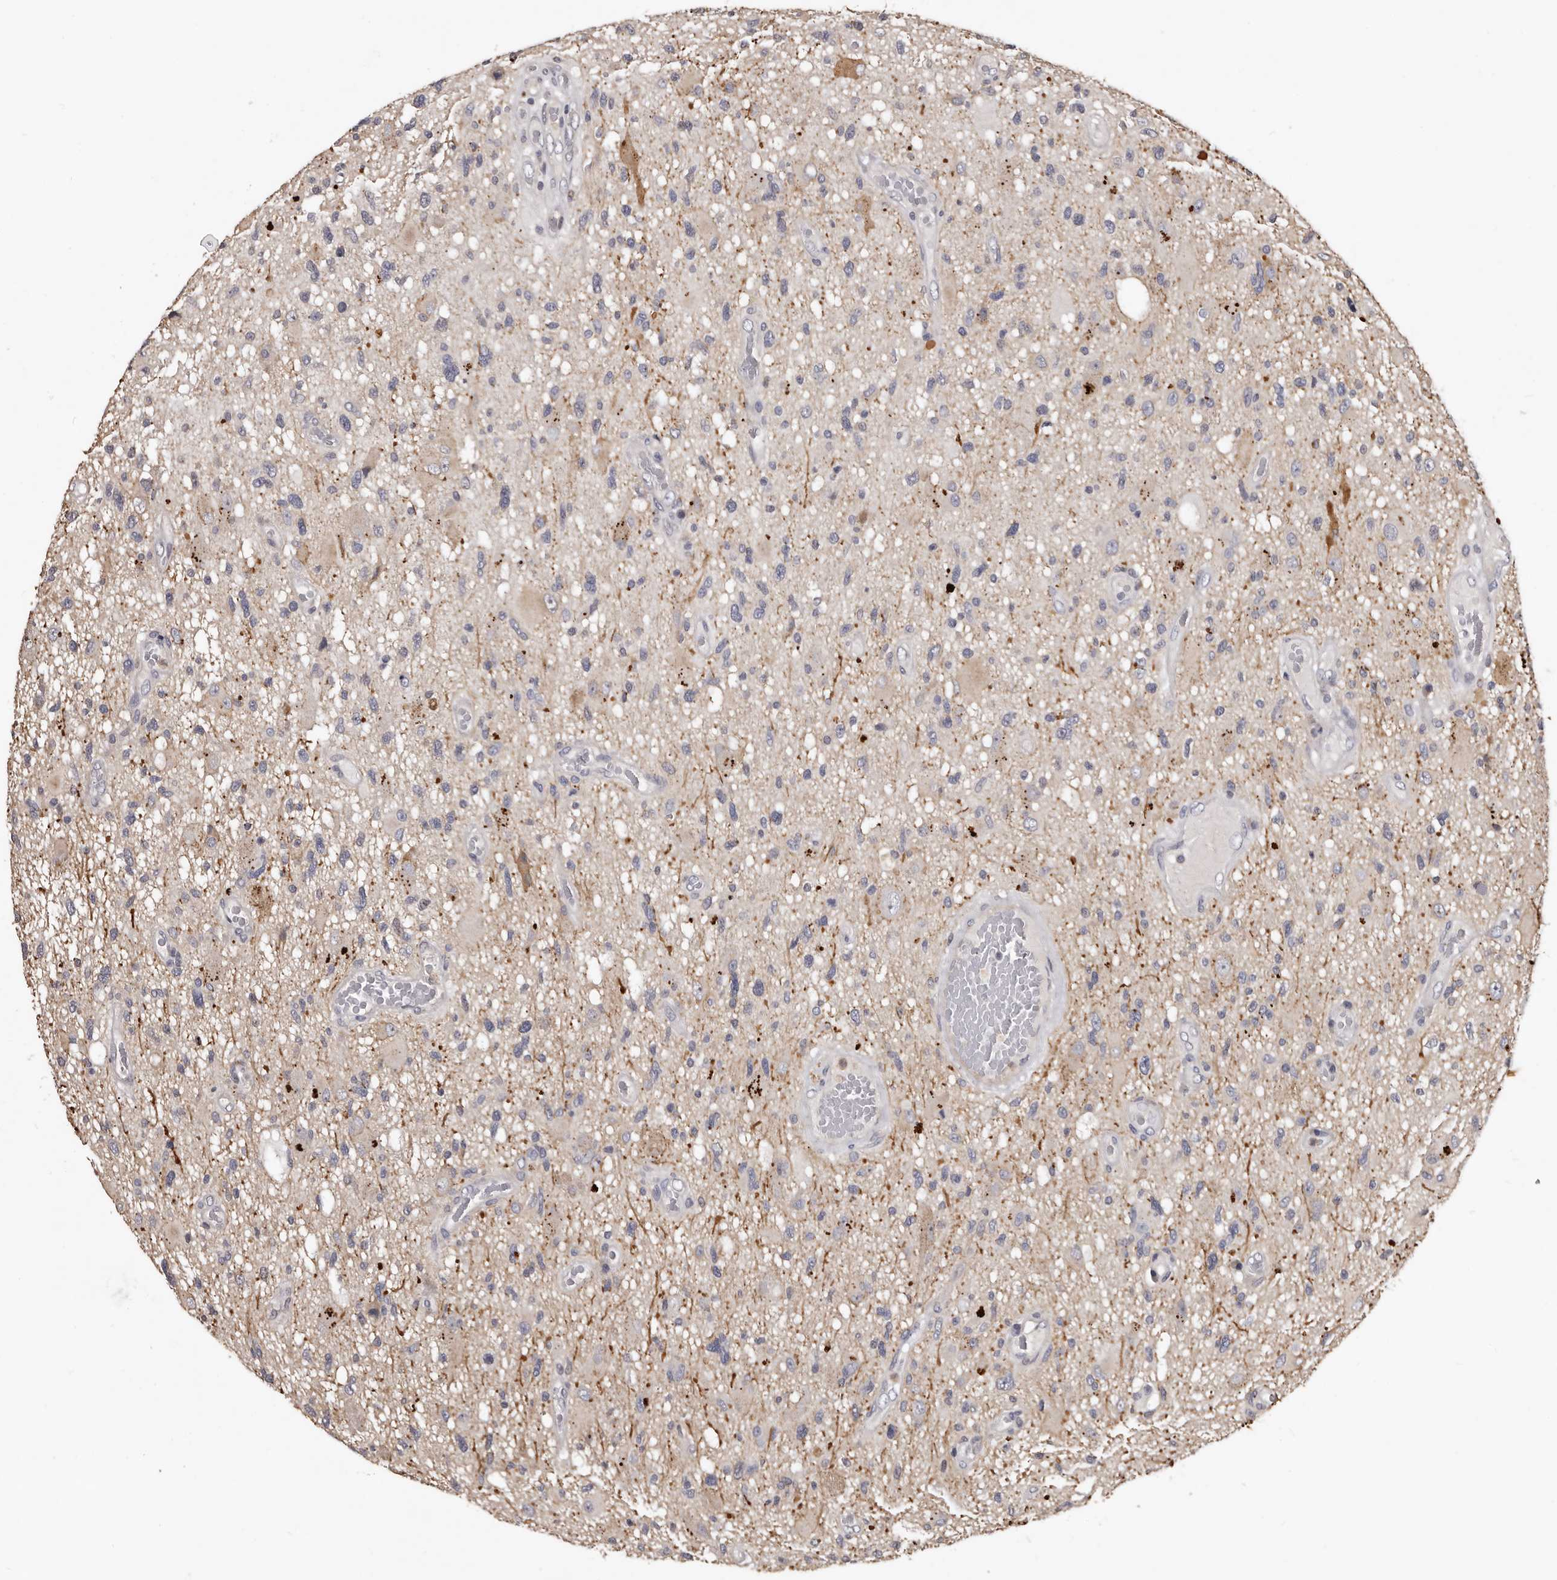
{"staining": {"intensity": "negative", "quantity": "none", "location": "none"}, "tissue": "glioma", "cell_type": "Tumor cells", "image_type": "cancer", "snomed": [{"axis": "morphology", "description": "Glioma, malignant, High grade"}, {"axis": "topography", "description": "Brain"}], "caption": "This is an IHC histopathology image of glioma. There is no expression in tumor cells.", "gene": "SLC10A4", "patient": {"sex": "male", "age": 33}}